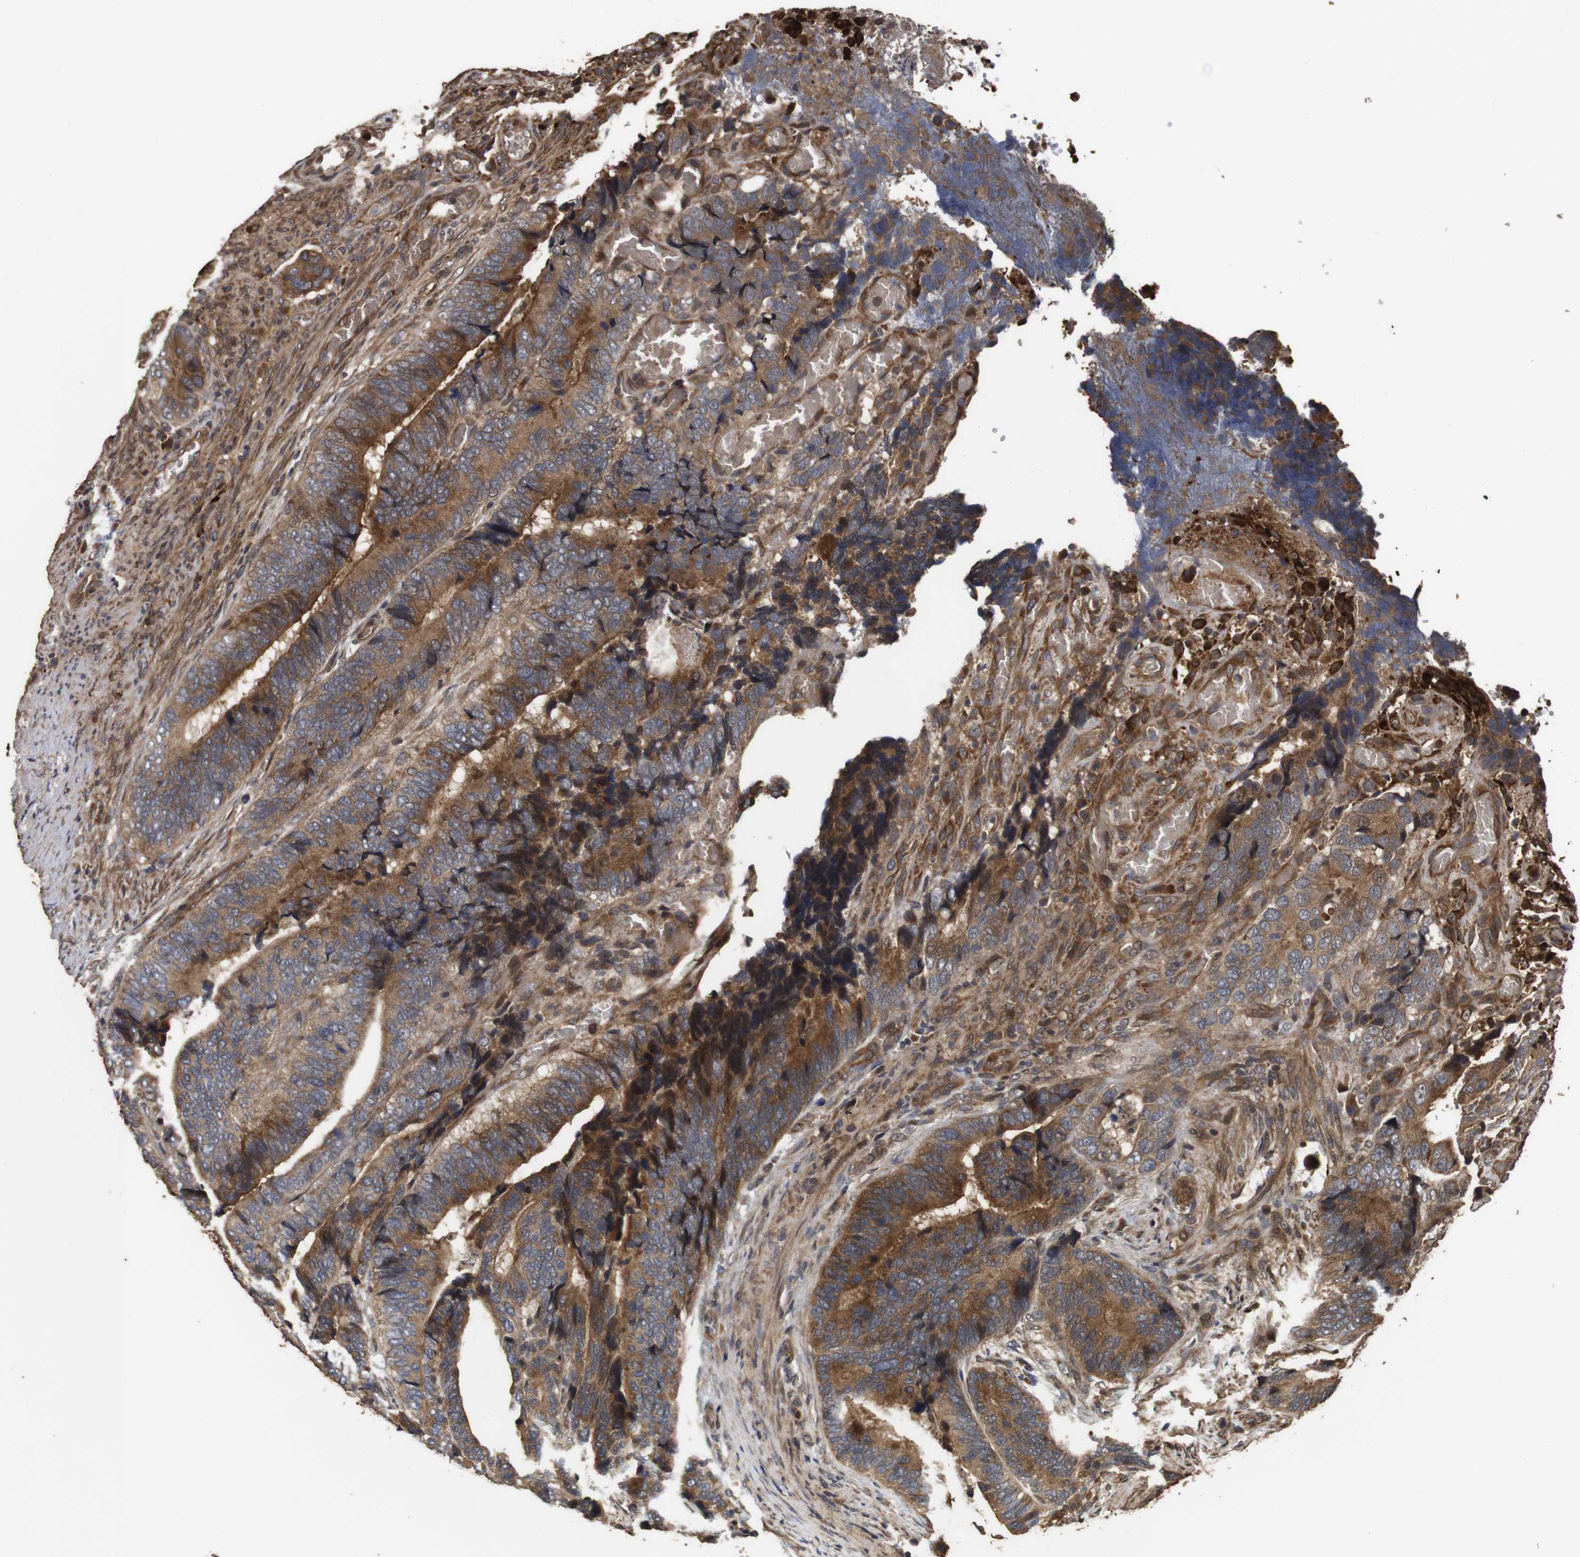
{"staining": {"intensity": "moderate", "quantity": ">75%", "location": "cytoplasmic/membranous"}, "tissue": "colorectal cancer", "cell_type": "Tumor cells", "image_type": "cancer", "snomed": [{"axis": "morphology", "description": "Adenocarcinoma, NOS"}, {"axis": "topography", "description": "Colon"}], "caption": "A medium amount of moderate cytoplasmic/membranous expression is identified in about >75% of tumor cells in colorectal cancer tissue.", "gene": "PTPN14", "patient": {"sex": "male", "age": 72}}